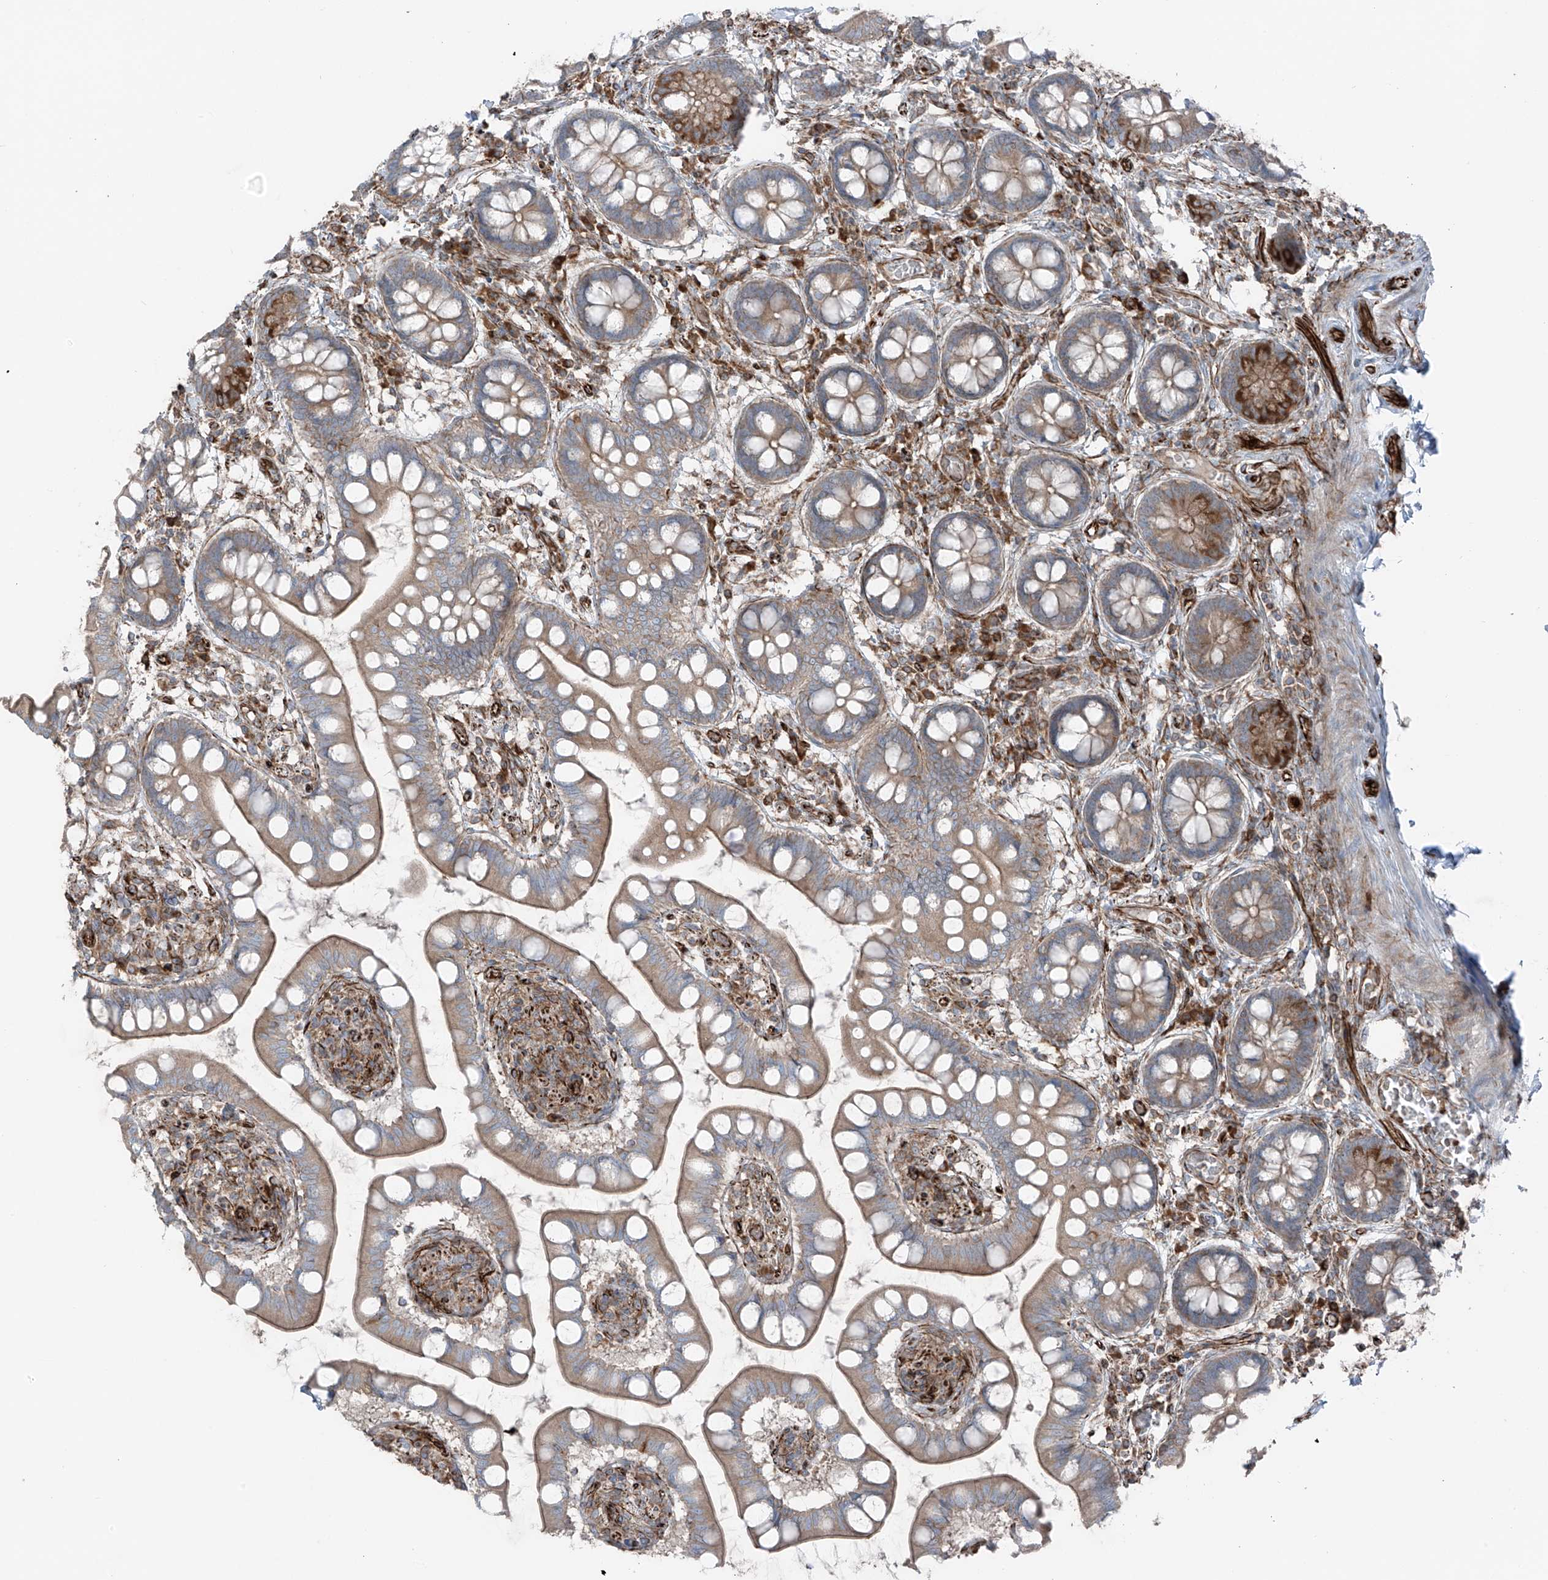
{"staining": {"intensity": "strong", "quantity": "25%-75%", "location": "cytoplasmic/membranous"}, "tissue": "small intestine", "cell_type": "Glandular cells", "image_type": "normal", "snomed": [{"axis": "morphology", "description": "Normal tissue, NOS"}, {"axis": "topography", "description": "Small intestine"}], "caption": "An image of human small intestine stained for a protein displays strong cytoplasmic/membranous brown staining in glandular cells. The protein is shown in brown color, while the nuclei are stained blue.", "gene": "ERLEC1", "patient": {"sex": "male", "age": 52}}